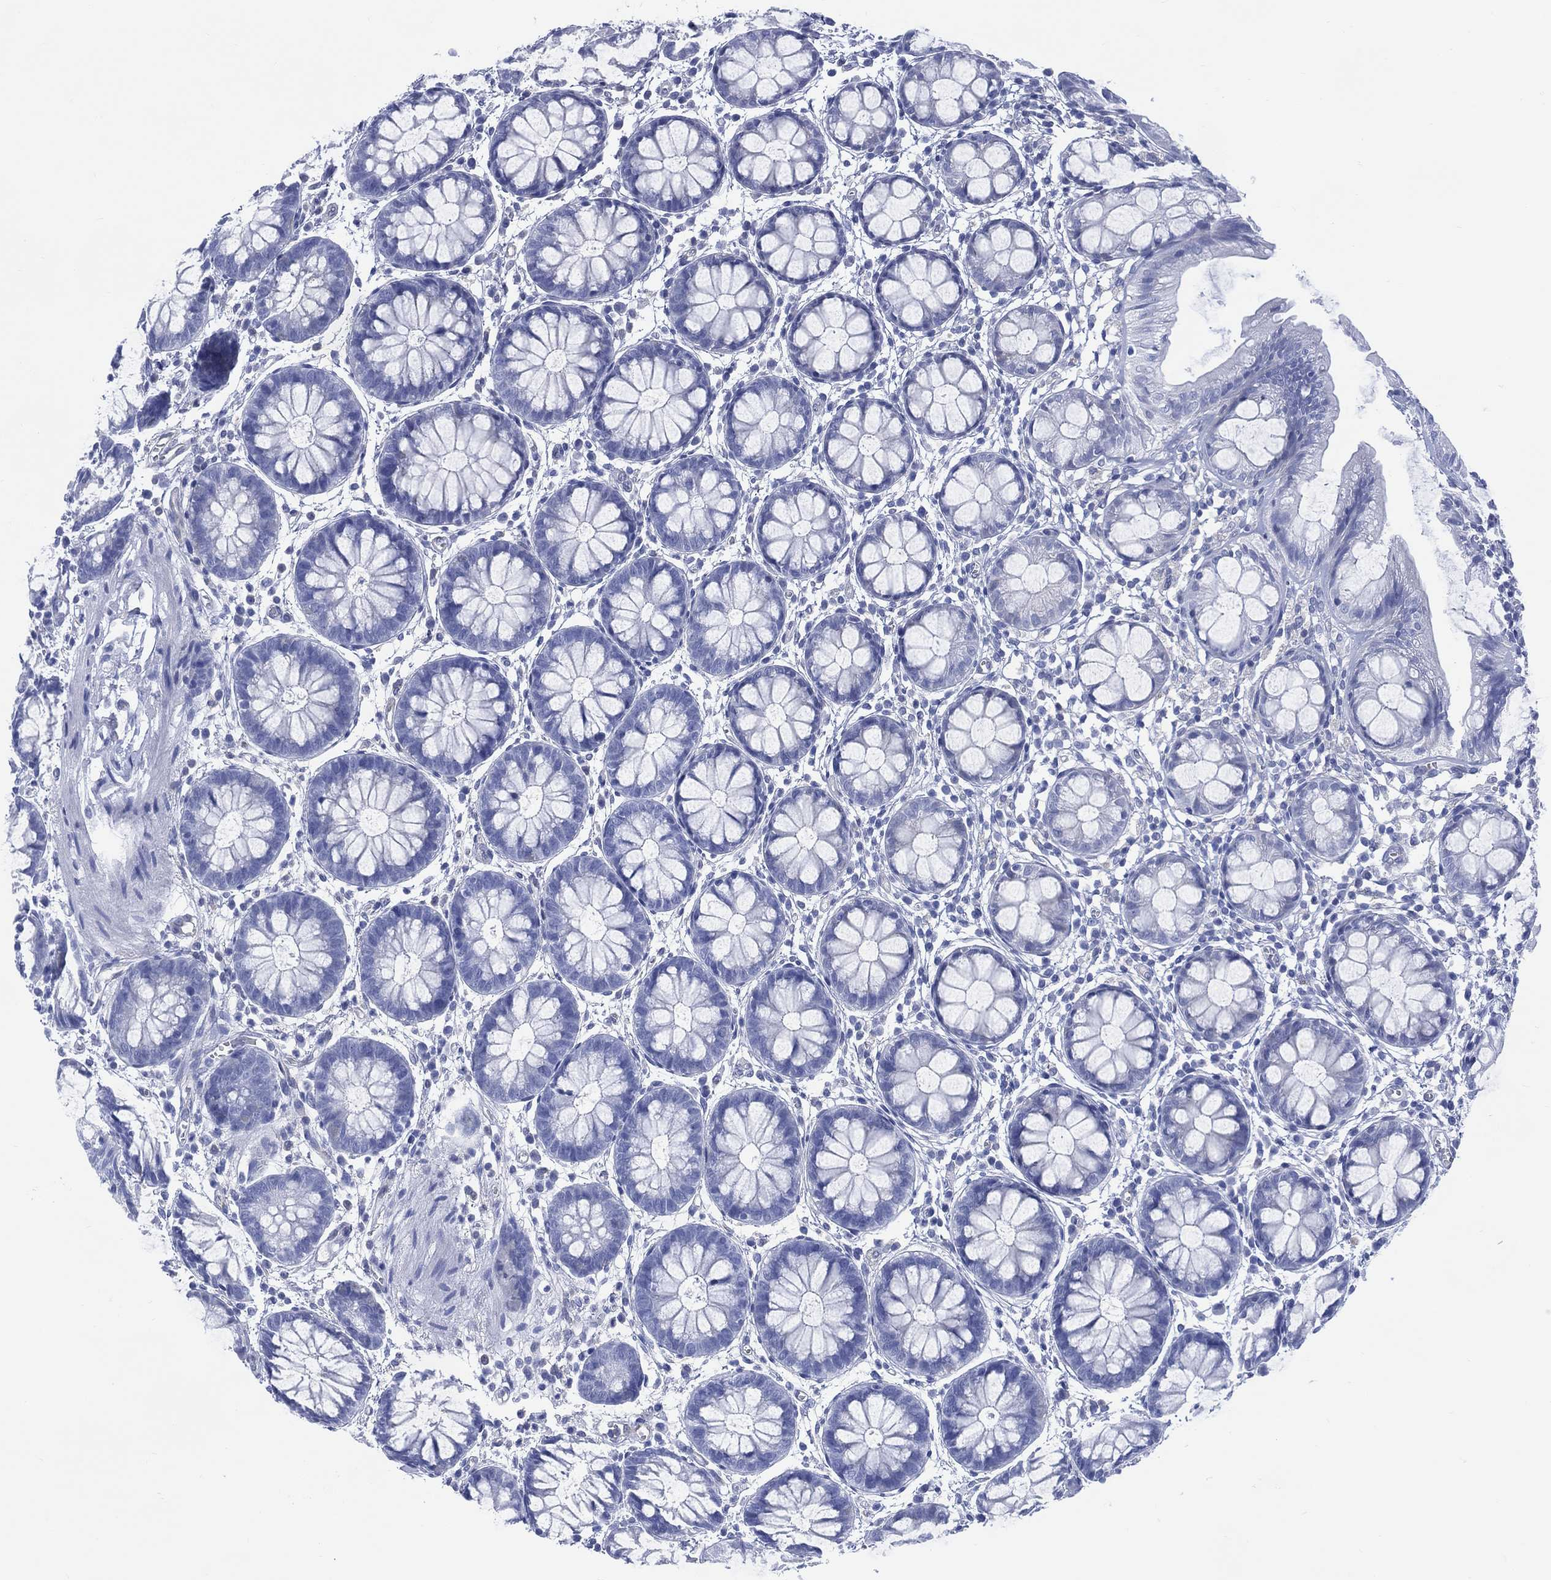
{"staining": {"intensity": "negative", "quantity": "none", "location": "none"}, "tissue": "rectum", "cell_type": "Glandular cells", "image_type": "normal", "snomed": [{"axis": "morphology", "description": "Normal tissue, NOS"}, {"axis": "topography", "description": "Rectum"}], "caption": "Glandular cells show no significant protein staining in benign rectum. The staining is performed using DAB (3,3'-diaminobenzidine) brown chromogen with nuclei counter-stained in using hematoxylin.", "gene": "DDI1", "patient": {"sex": "male", "age": 57}}